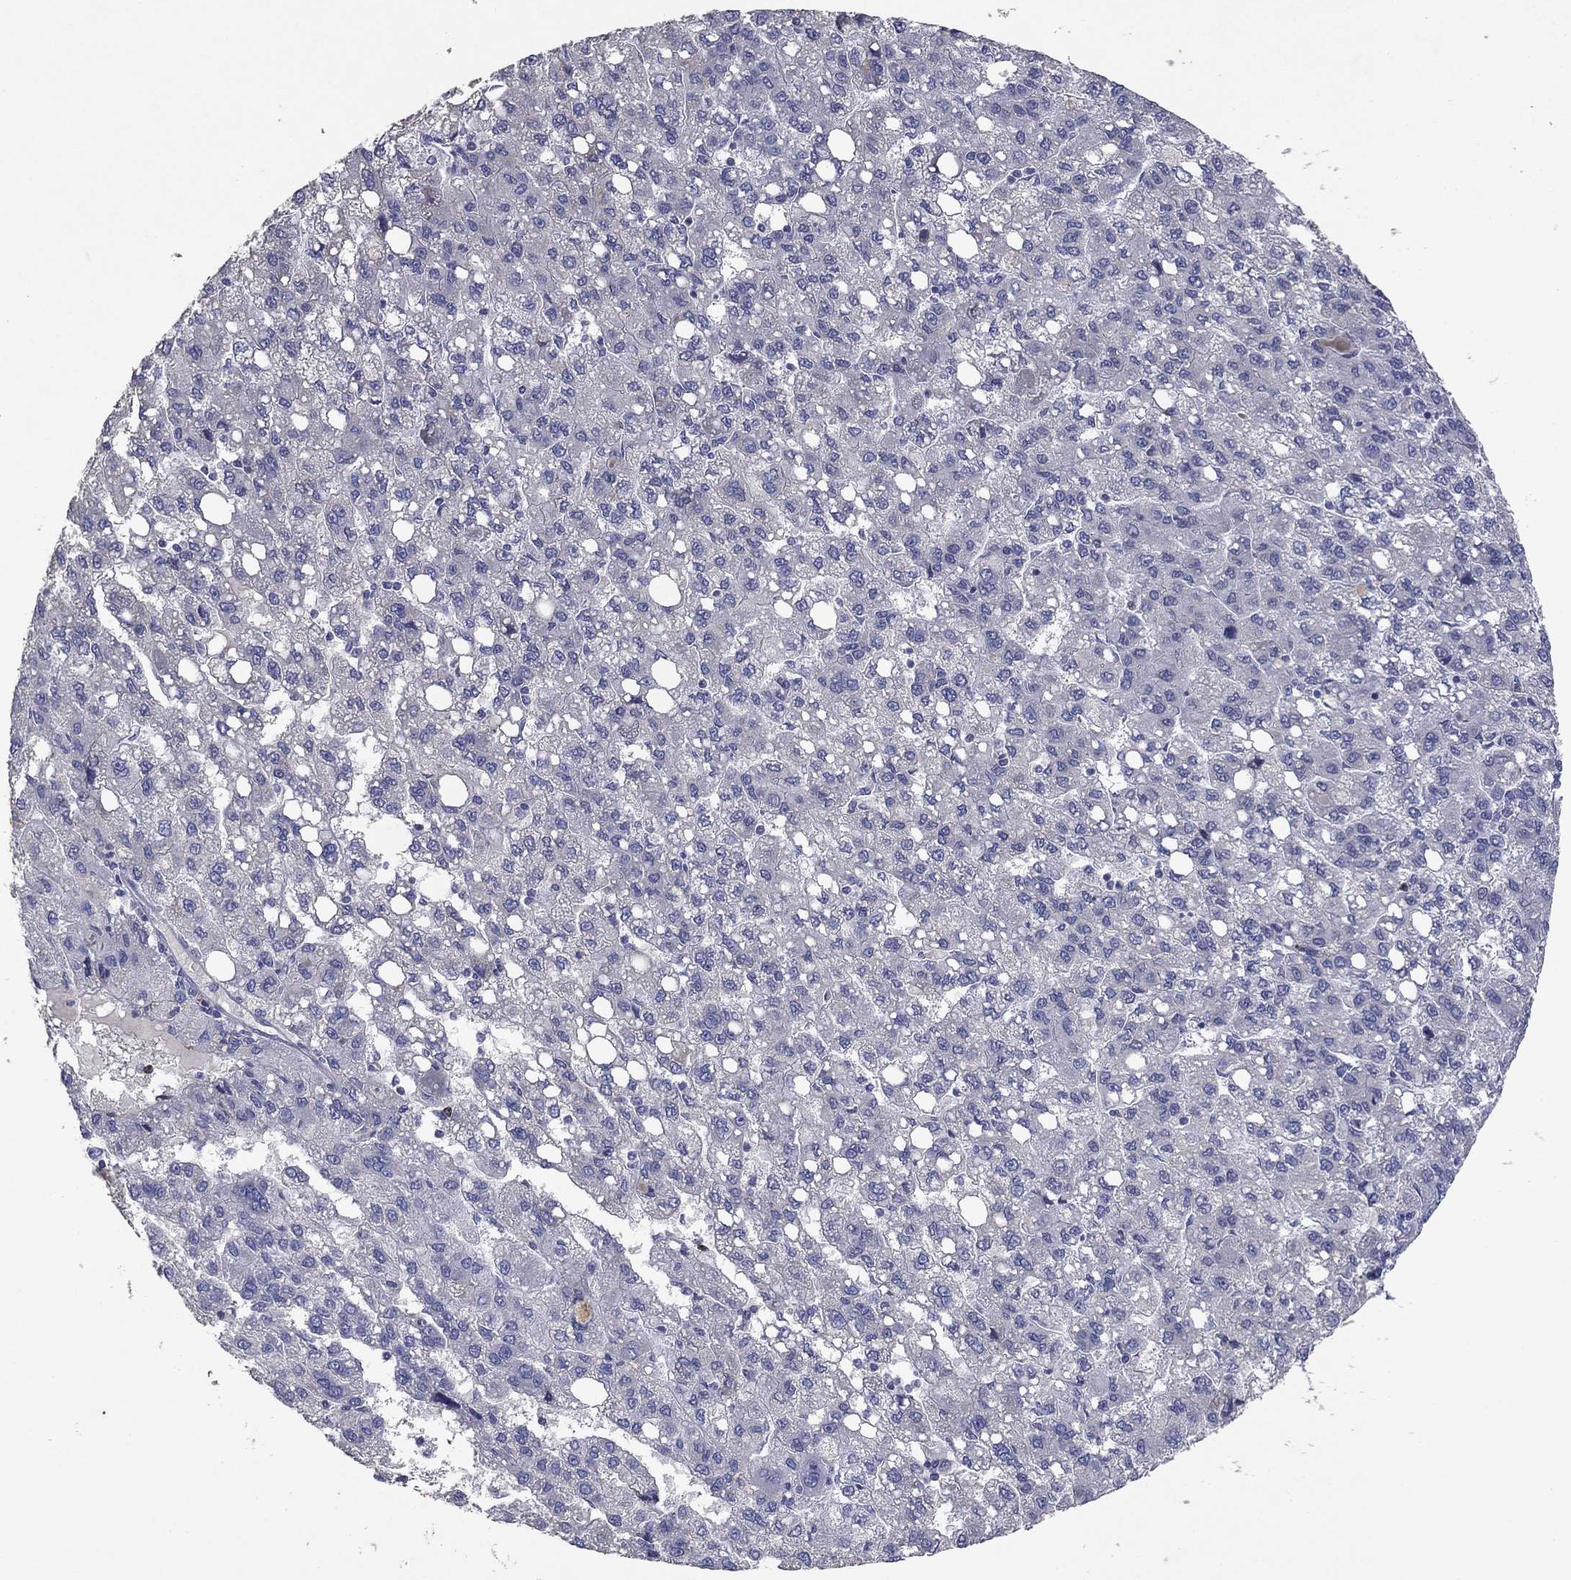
{"staining": {"intensity": "negative", "quantity": "none", "location": "none"}, "tissue": "liver cancer", "cell_type": "Tumor cells", "image_type": "cancer", "snomed": [{"axis": "morphology", "description": "Carcinoma, Hepatocellular, NOS"}, {"axis": "topography", "description": "Liver"}], "caption": "The immunohistochemistry image has no significant expression in tumor cells of liver hepatocellular carcinoma tissue.", "gene": "PTGDS", "patient": {"sex": "female", "age": 82}}